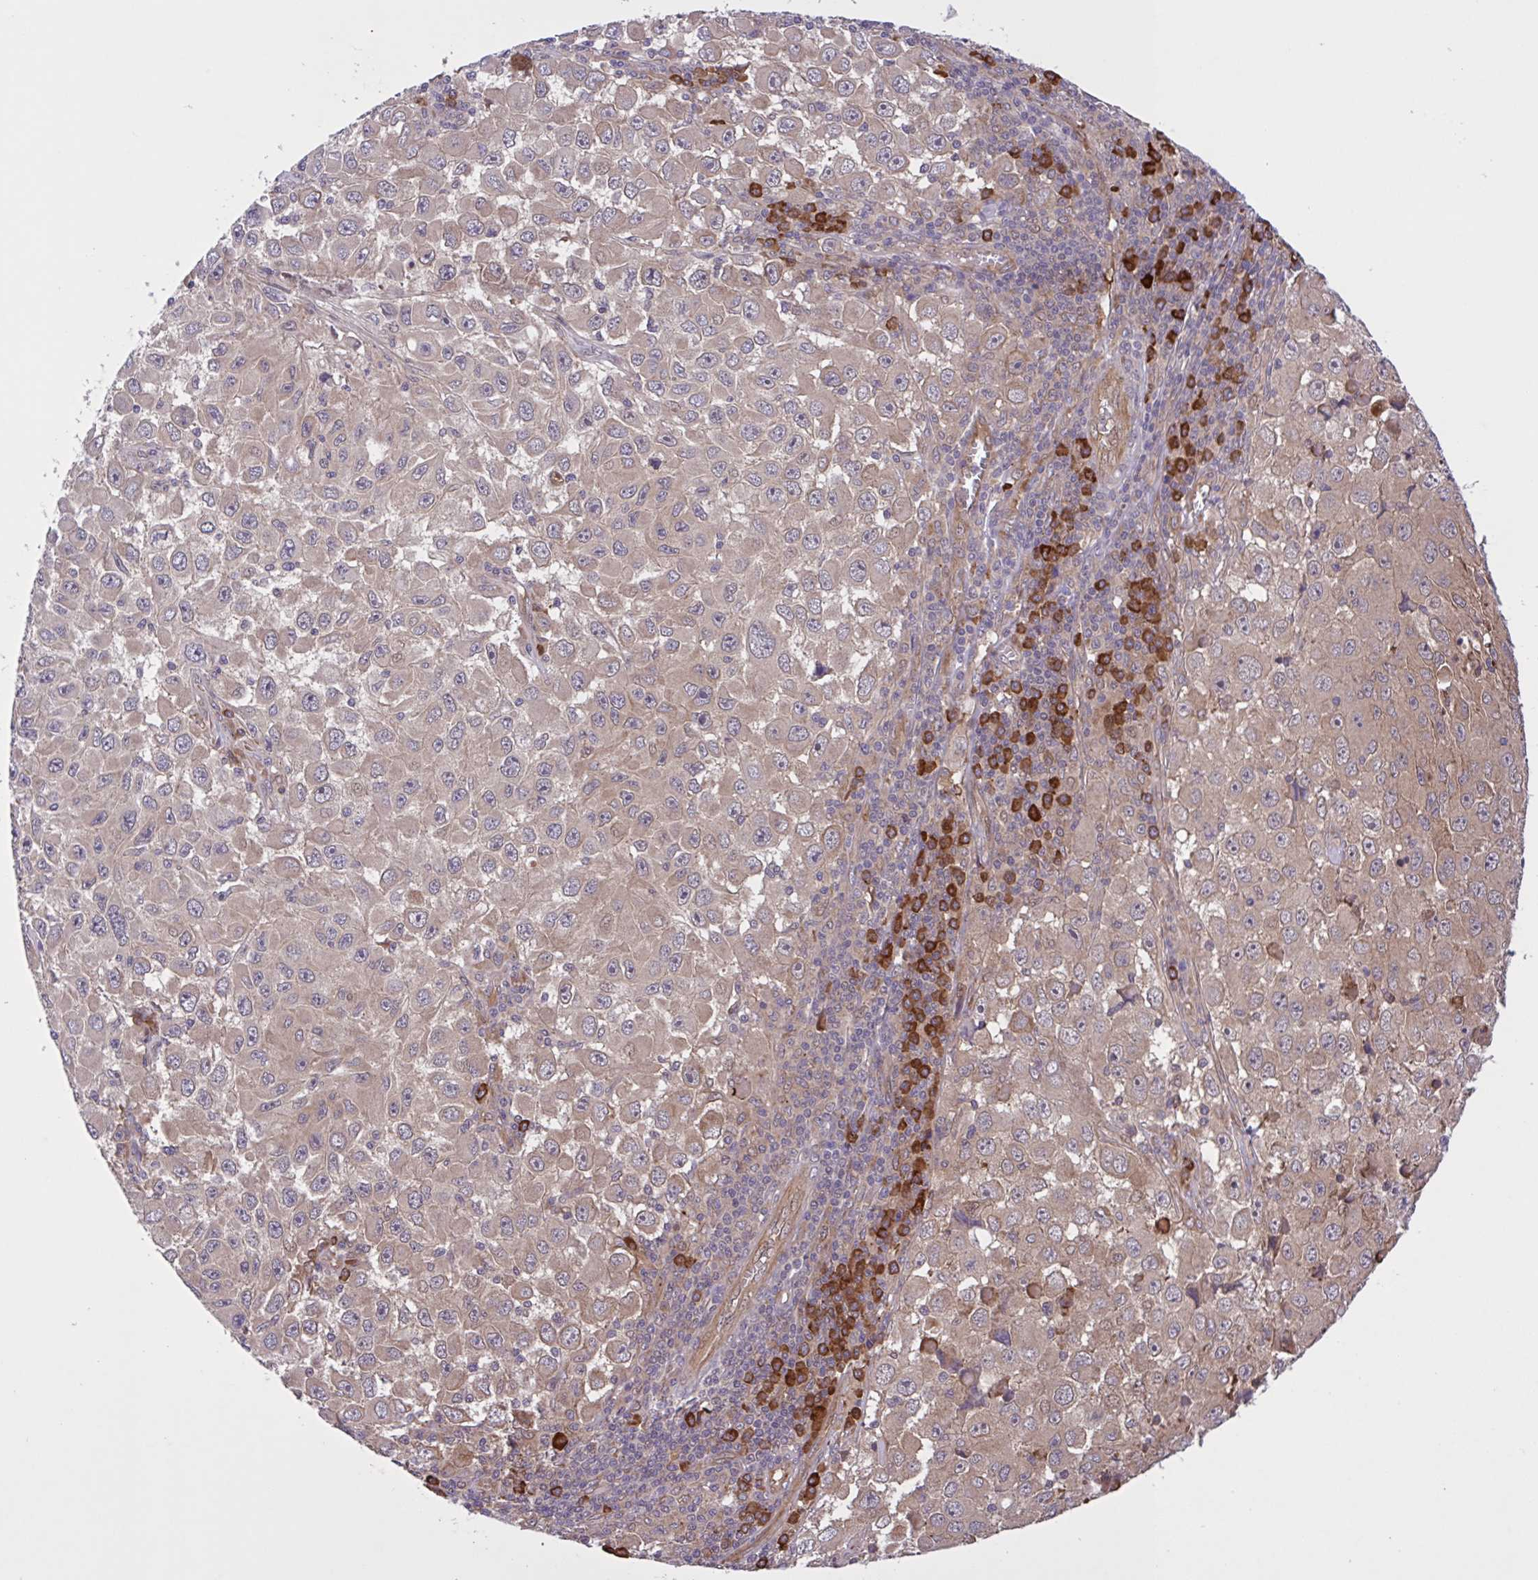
{"staining": {"intensity": "weak", "quantity": ">75%", "location": "cytoplasmic/membranous"}, "tissue": "melanoma", "cell_type": "Tumor cells", "image_type": "cancer", "snomed": [{"axis": "morphology", "description": "Malignant melanoma, Metastatic site"}, {"axis": "topography", "description": "Lymph node"}], "caption": "Malignant melanoma (metastatic site) tissue shows weak cytoplasmic/membranous staining in about >75% of tumor cells", "gene": "INTS10", "patient": {"sex": "female", "age": 67}}